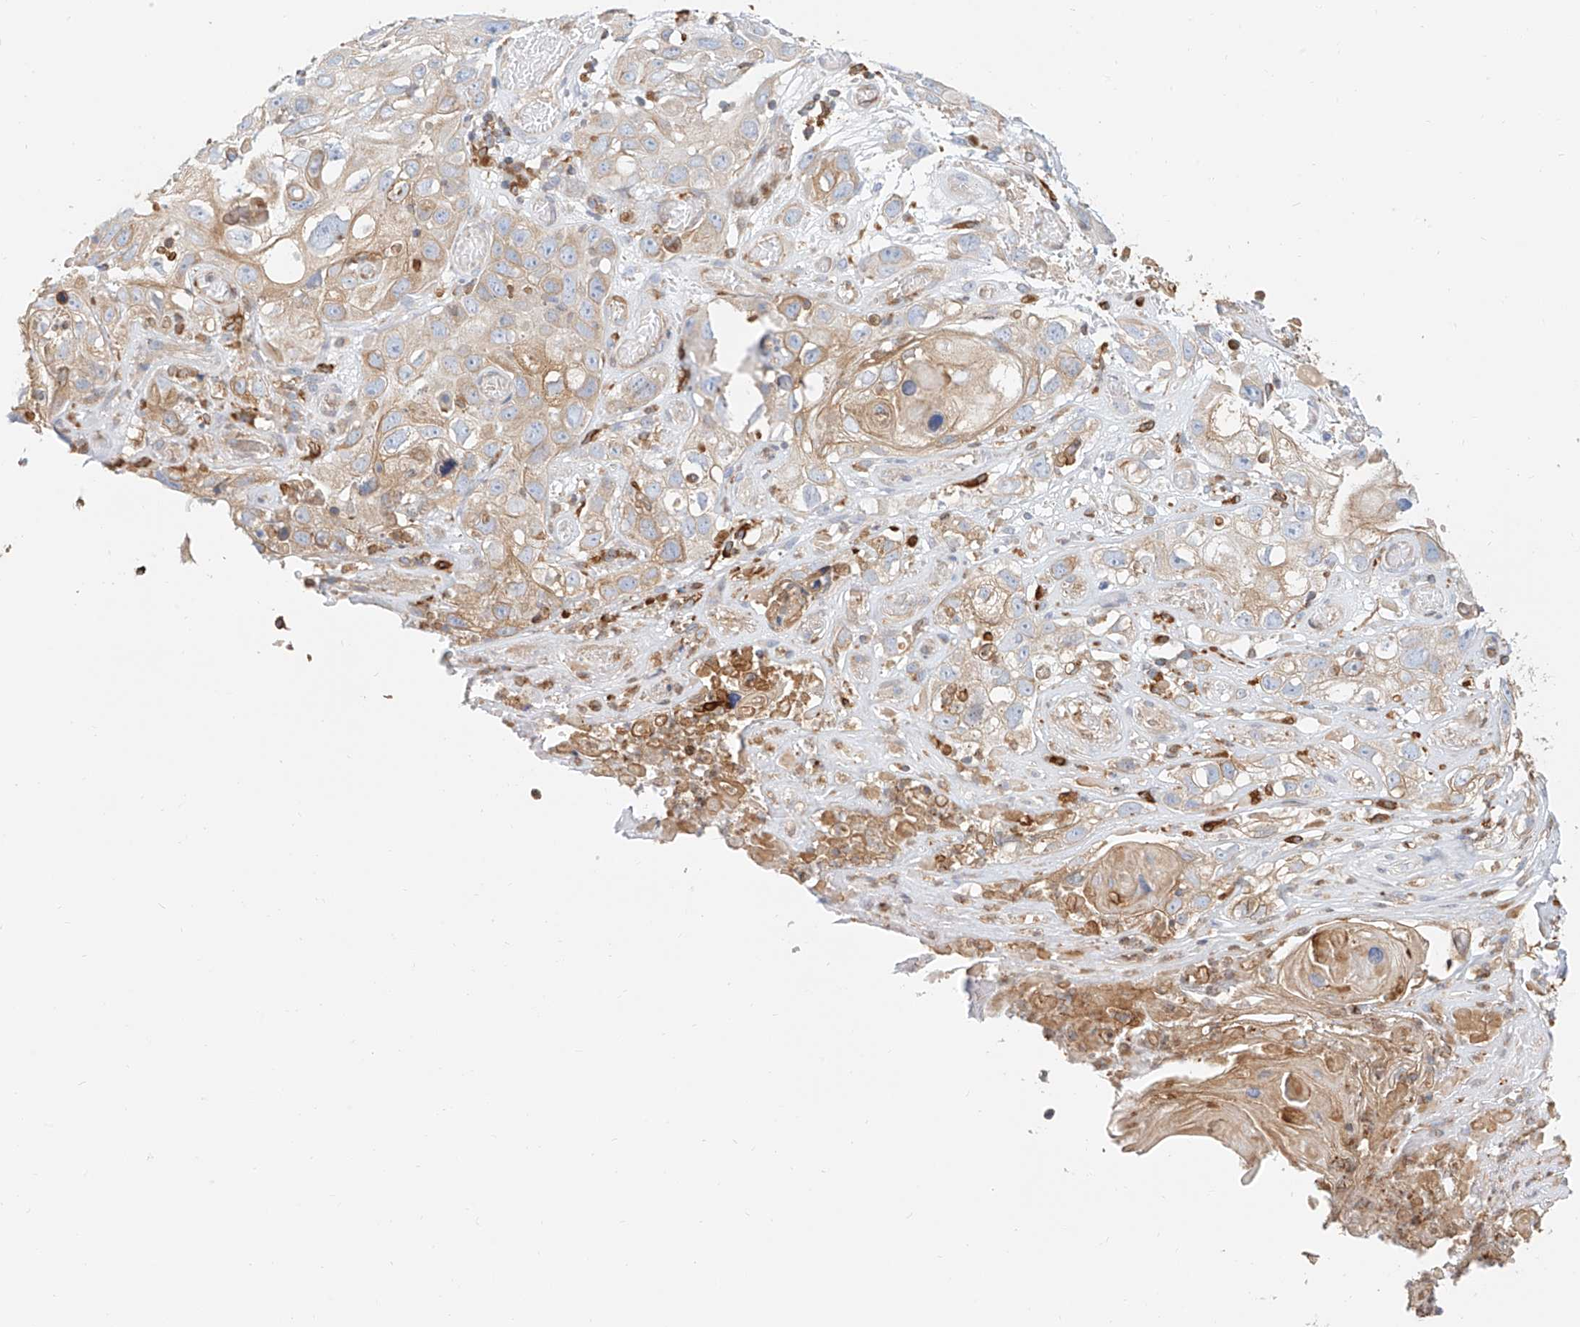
{"staining": {"intensity": "weak", "quantity": "<25%", "location": "cytoplasmic/membranous"}, "tissue": "skin cancer", "cell_type": "Tumor cells", "image_type": "cancer", "snomed": [{"axis": "morphology", "description": "Squamous cell carcinoma, NOS"}, {"axis": "topography", "description": "Skin"}], "caption": "The photomicrograph shows no staining of tumor cells in skin cancer (squamous cell carcinoma).", "gene": "DHRS7", "patient": {"sex": "male", "age": 55}}